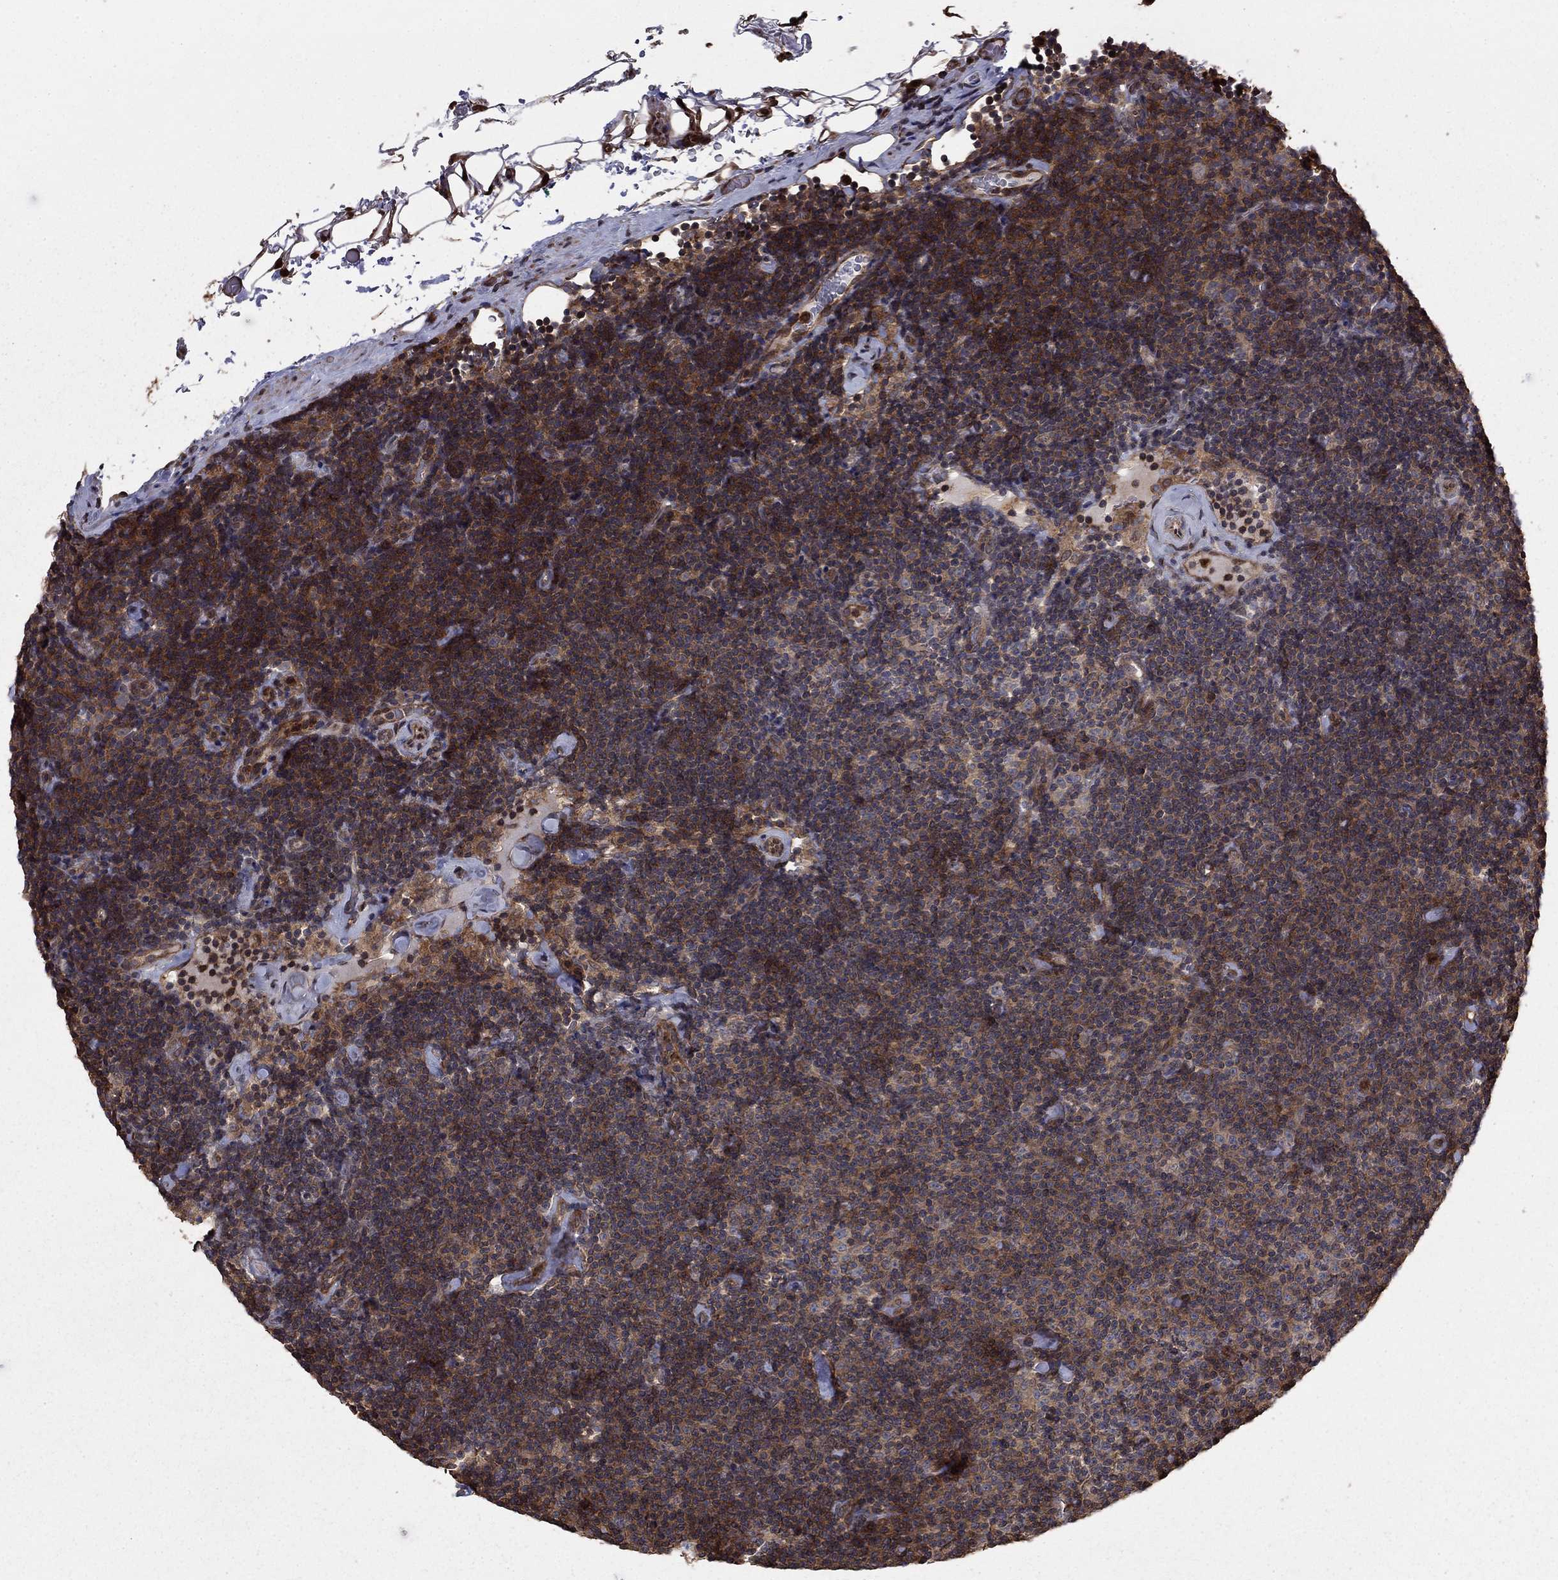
{"staining": {"intensity": "weak", "quantity": ">75%", "location": "cytoplasmic/membranous"}, "tissue": "lymphoma", "cell_type": "Tumor cells", "image_type": "cancer", "snomed": [{"axis": "morphology", "description": "Malignant lymphoma, non-Hodgkin's type, Low grade"}, {"axis": "topography", "description": "Lymph node"}], "caption": "A low amount of weak cytoplasmic/membranous staining is present in about >75% of tumor cells in lymphoma tissue.", "gene": "GYG1", "patient": {"sex": "male", "age": 81}}